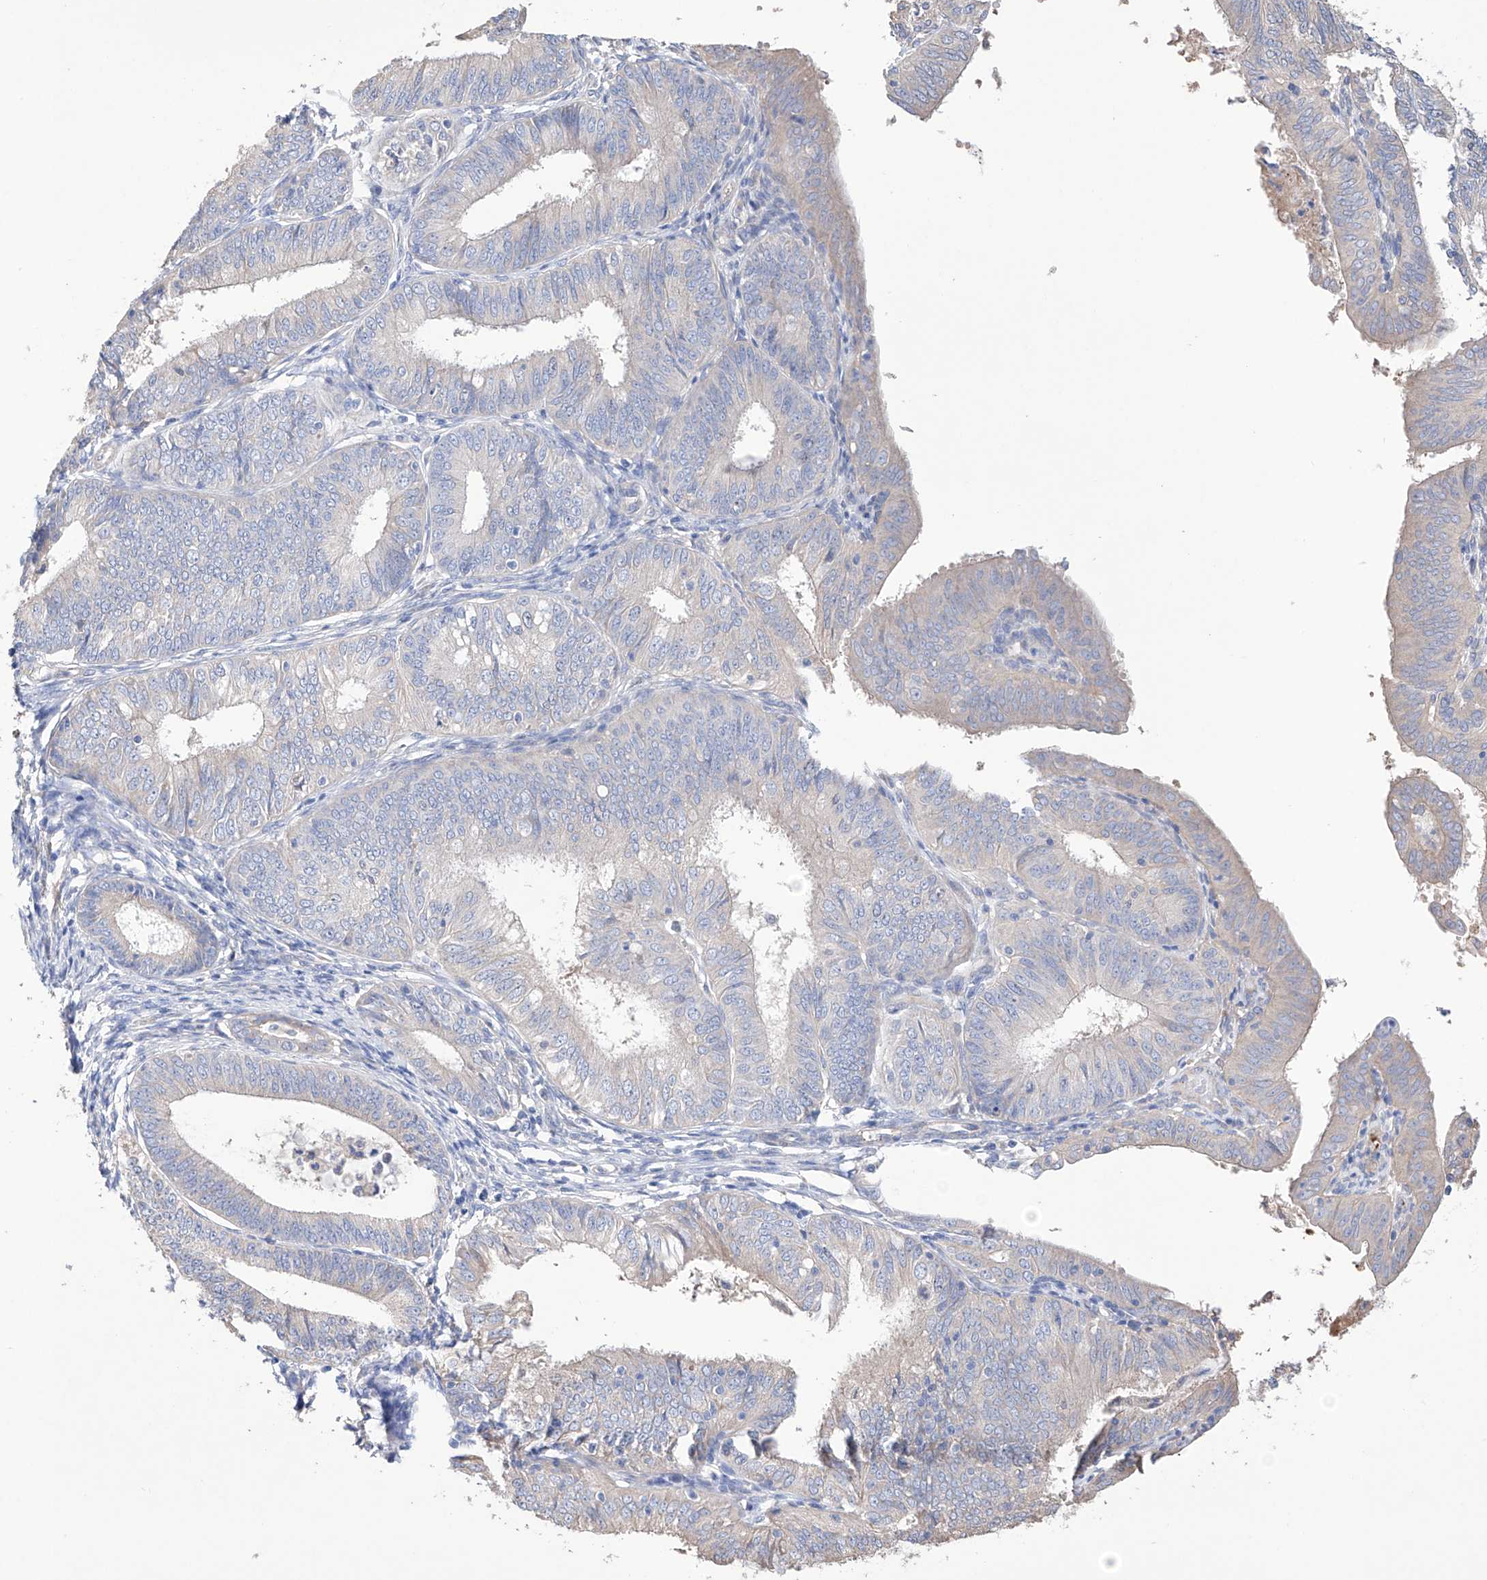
{"staining": {"intensity": "negative", "quantity": "none", "location": "none"}, "tissue": "endometrial cancer", "cell_type": "Tumor cells", "image_type": "cancer", "snomed": [{"axis": "morphology", "description": "Adenocarcinoma, NOS"}, {"axis": "topography", "description": "Endometrium"}], "caption": "Tumor cells are negative for brown protein staining in adenocarcinoma (endometrial).", "gene": "AFG1L", "patient": {"sex": "female", "age": 51}}